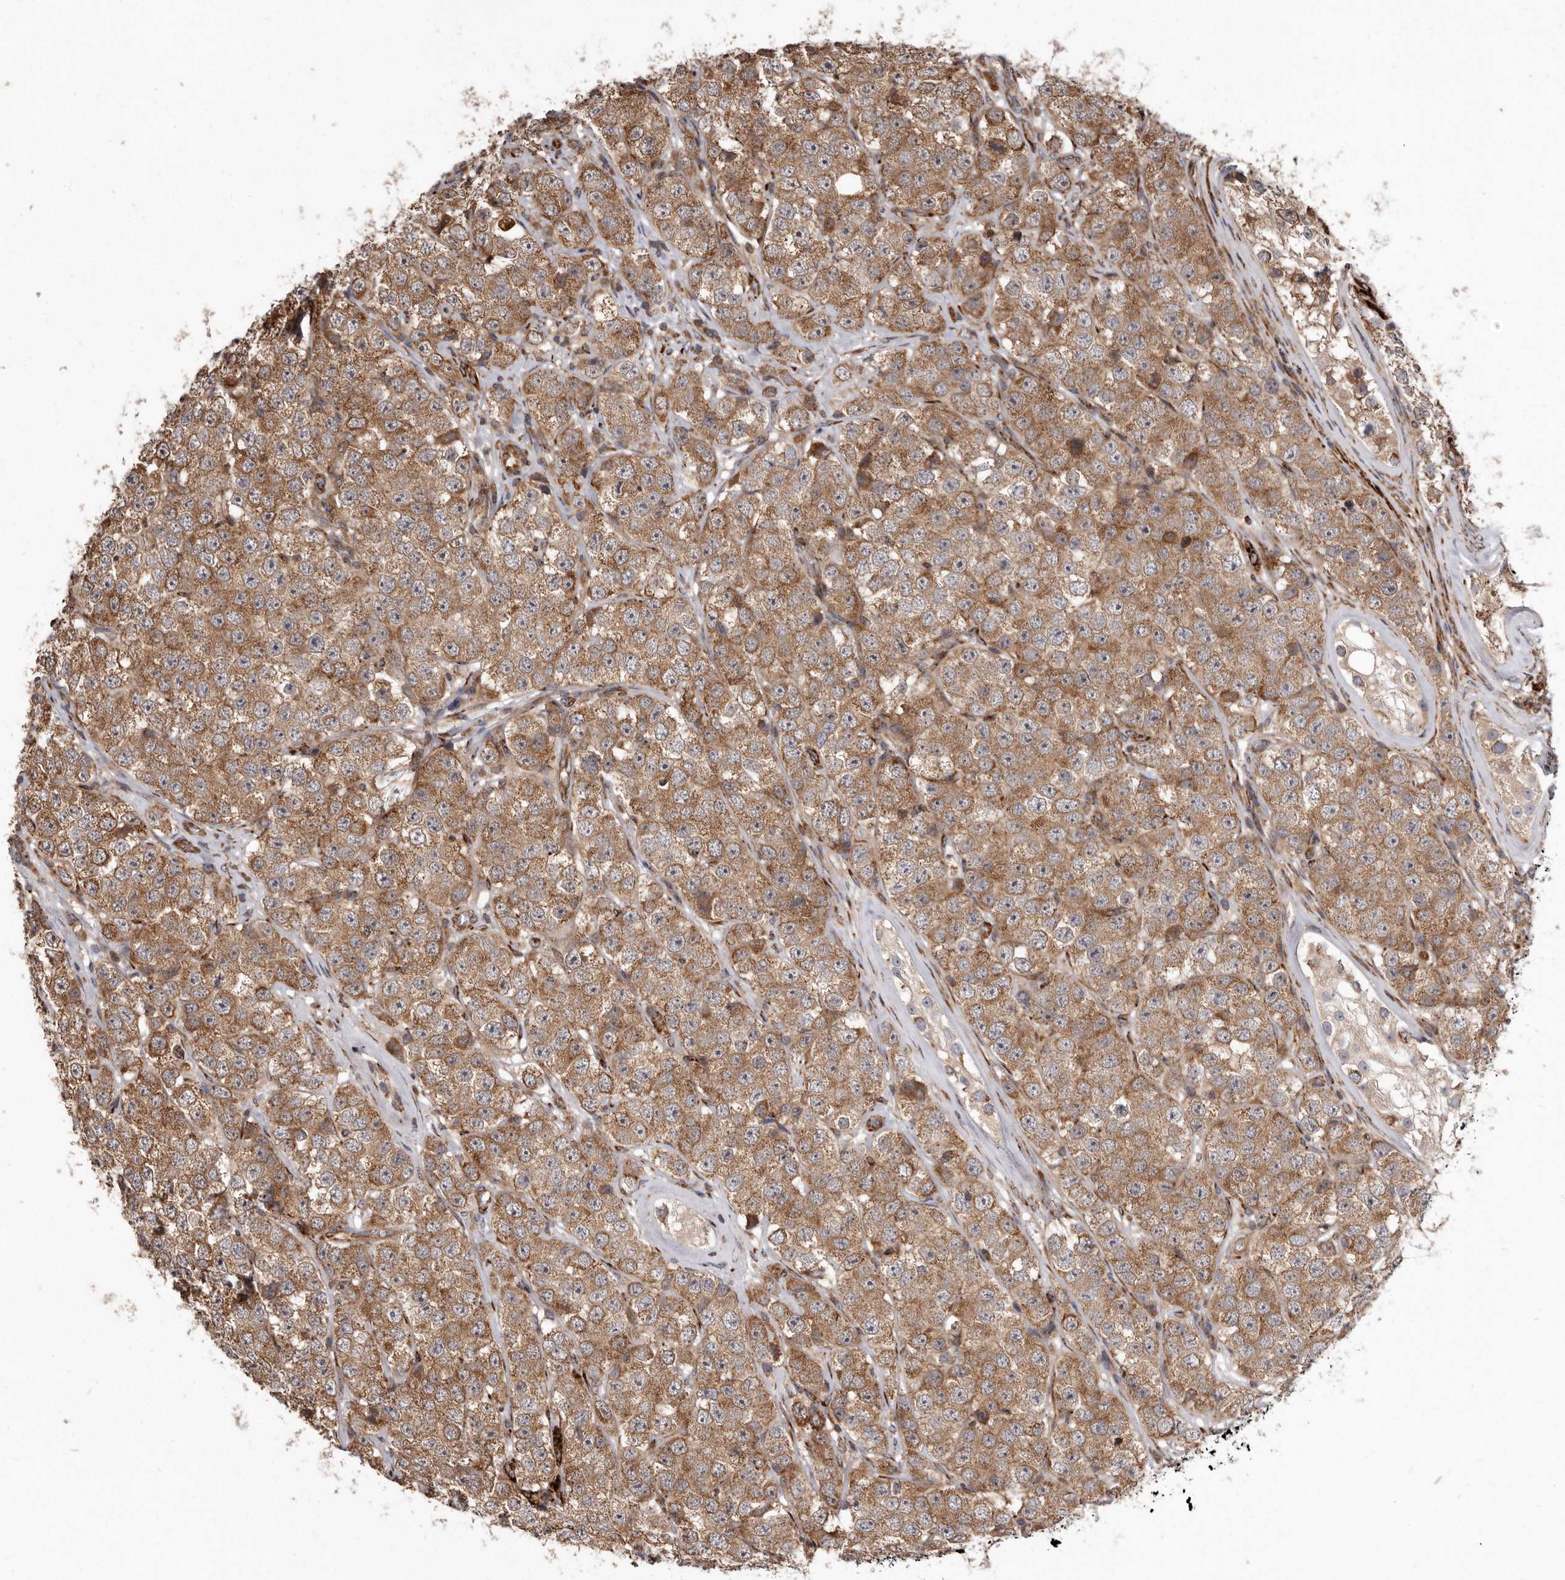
{"staining": {"intensity": "moderate", "quantity": ">75%", "location": "cytoplasmic/membranous"}, "tissue": "testis cancer", "cell_type": "Tumor cells", "image_type": "cancer", "snomed": [{"axis": "morphology", "description": "Seminoma, NOS"}, {"axis": "topography", "description": "Testis"}], "caption": "This photomicrograph demonstrates testis cancer (seminoma) stained with immunohistochemistry to label a protein in brown. The cytoplasmic/membranous of tumor cells show moderate positivity for the protein. Nuclei are counter-stained blue.", "gene": "FLAD1", "patient": {"sex": "male", "age": 28}}